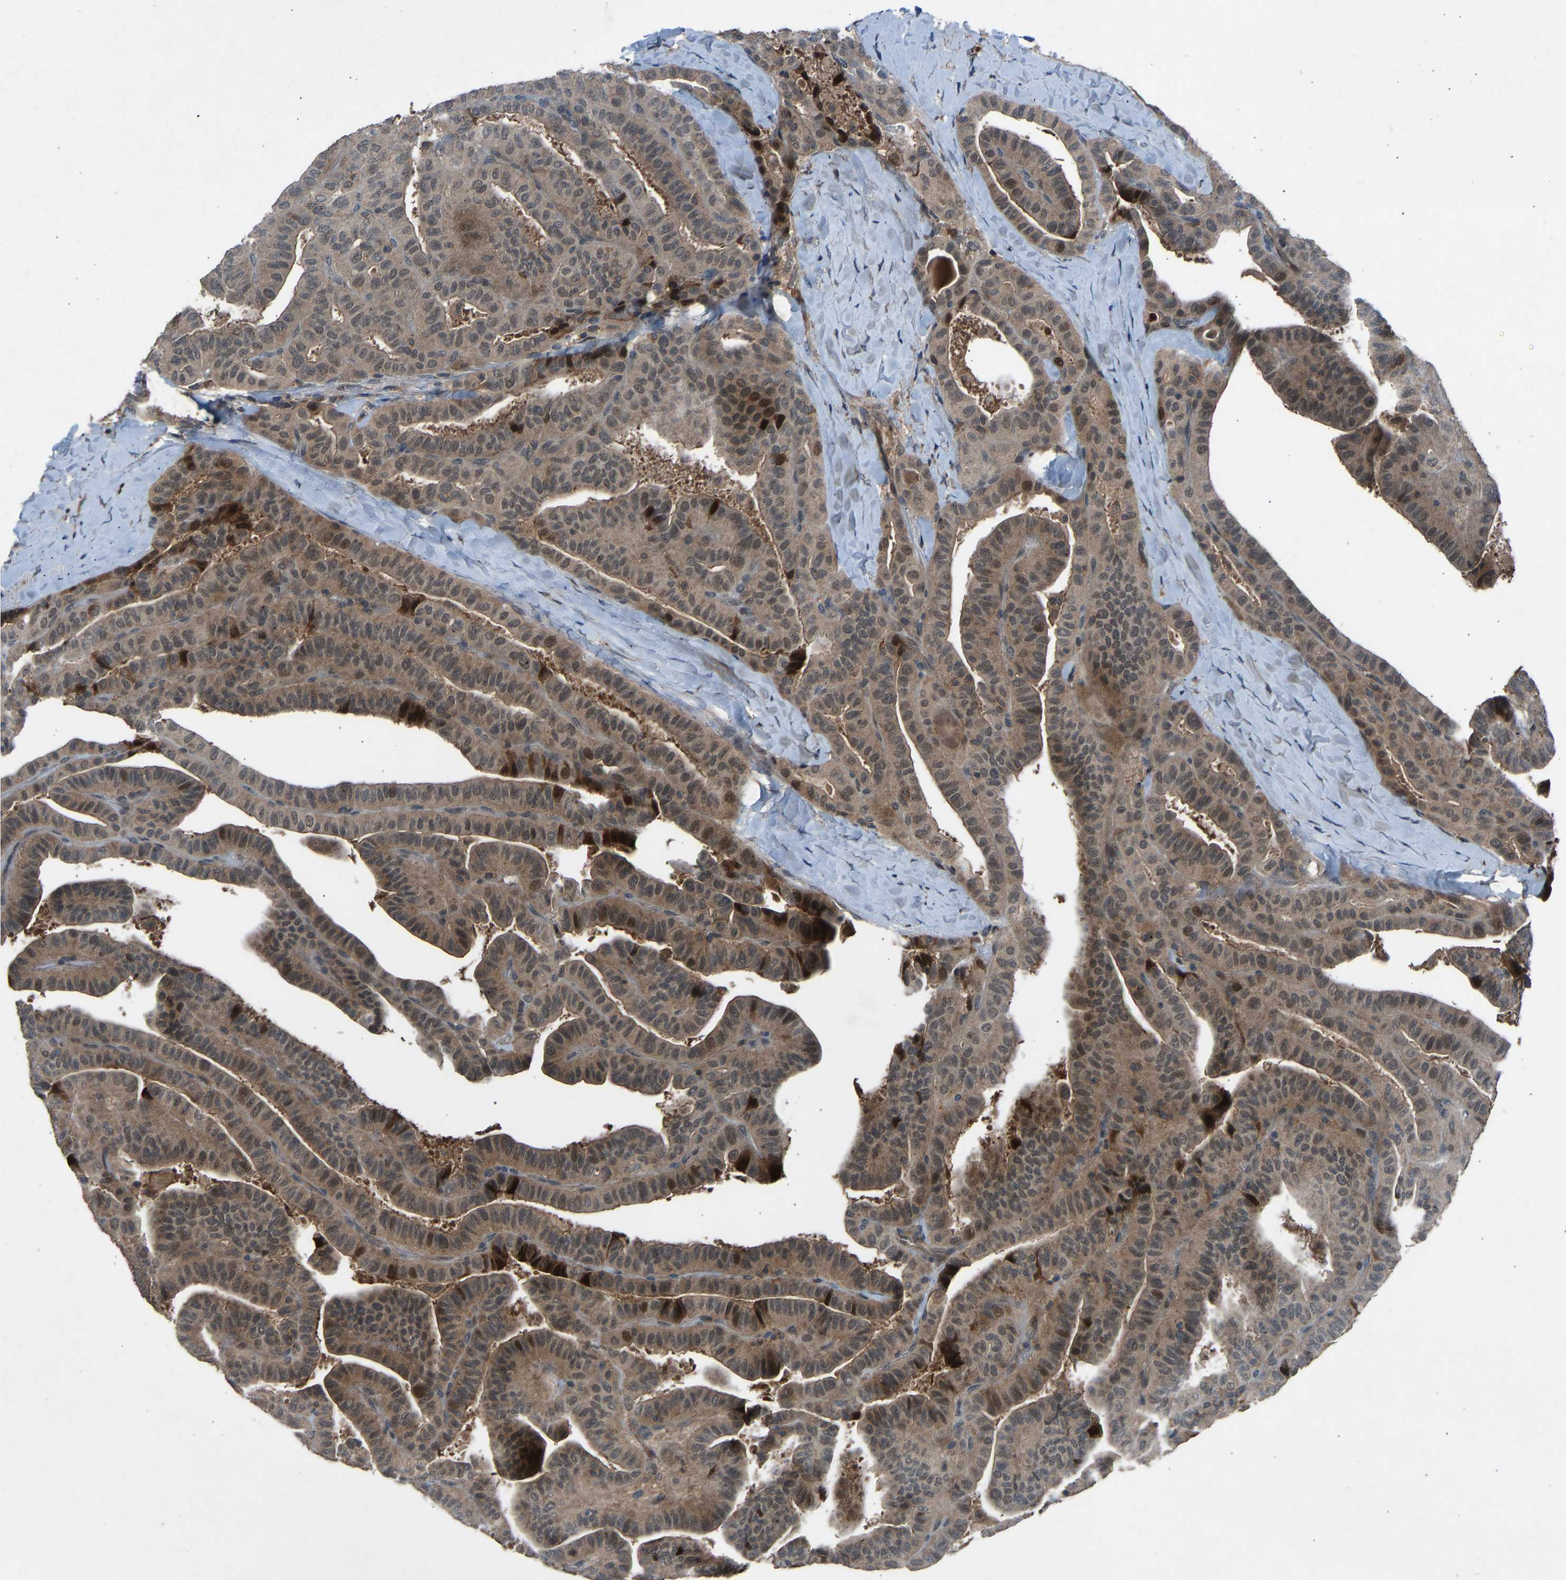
{"staining": {"intensity": "moderate", "quantity": ">75%", "location": "cytoplasmic/membranous,nuclear"}, "tissue": "thyroid cancer", "cell_type": "Tumor cells", "image_type": "cancer", "snomed": [{"axis": "morphology", "description": "Papillary adenocarcinoma, NOS"}, {"axis": "topography", "description": "Thyroid gland"}], "caption": "DAB (3,3'-diaminobenzidine) immunohistochemical staining of thyroid cancer (papillary adenocarcinoma) shows moderate cytoplasmic/membranous and nuclear protein expression in about >75% of tumor cells. The staining is performed using DAB (3,3'-diaminobenzidine) brown chromogen to label protein expression. The nuclei are counter-stained blue using hematoxylin.", "gene": "SLC43A1", "patient": {"sex": "male", "age": 77}}